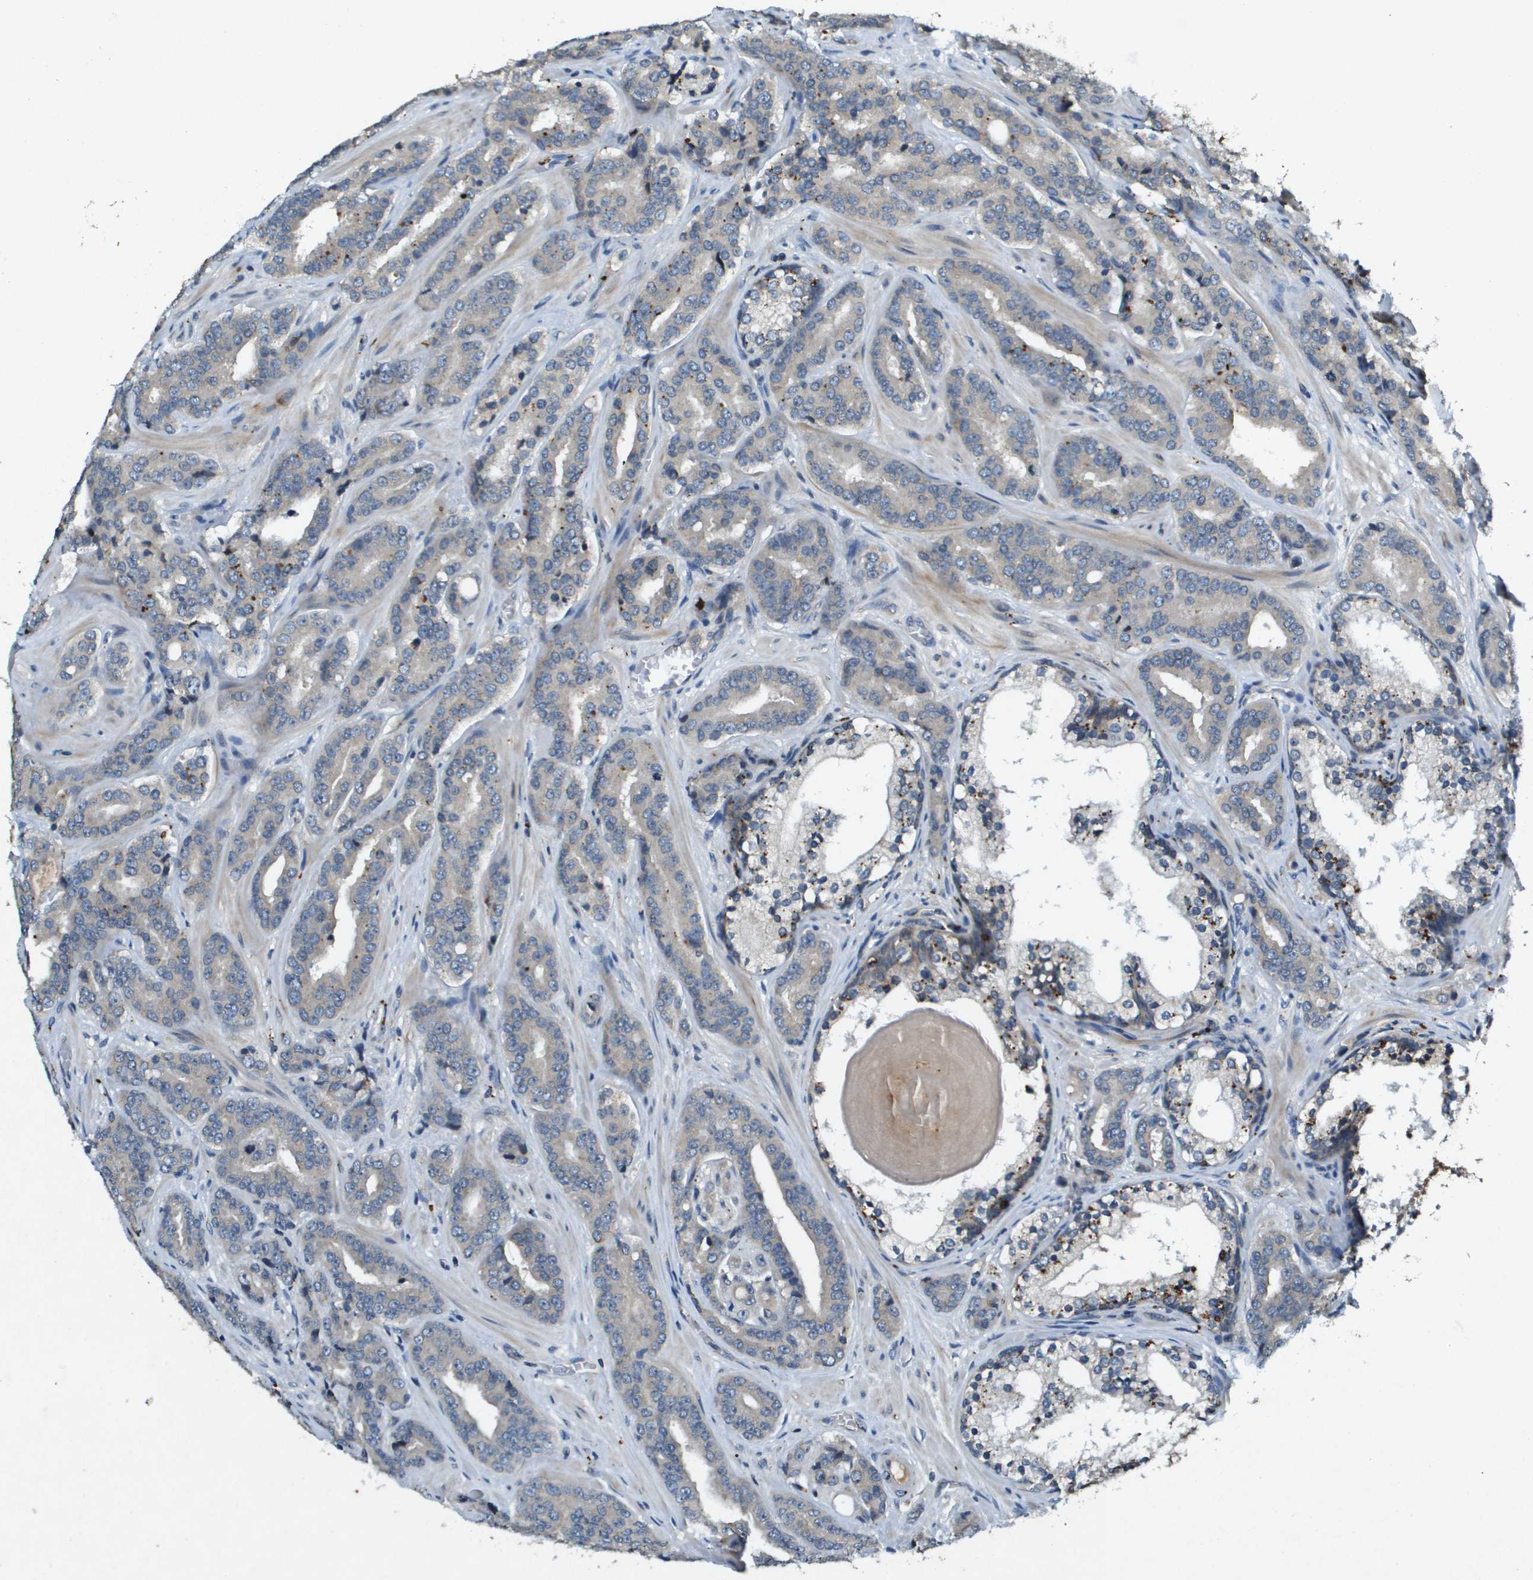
{"staining": {"intensity": "weak", "quantity": ">75%", "location": "cytoplasmic/membranous"}, "tissue": "prostate cancer", "cell_type": "Tumor cells", "image_type": "cancer", "snomed": [{"axis": "morphology", "description": "Adenocarcinoma, High grade"}, {"axis": "topography", "description": "Prostate"}], "caption": "The image shows a brown stain indicating the presence of a protein in the cytoplasmic/membranous of tumor cells in prostate adenocarcinoma (high-grade).", "gene": "PGAP3", "patient": {"sex": "male", "age": 60}}